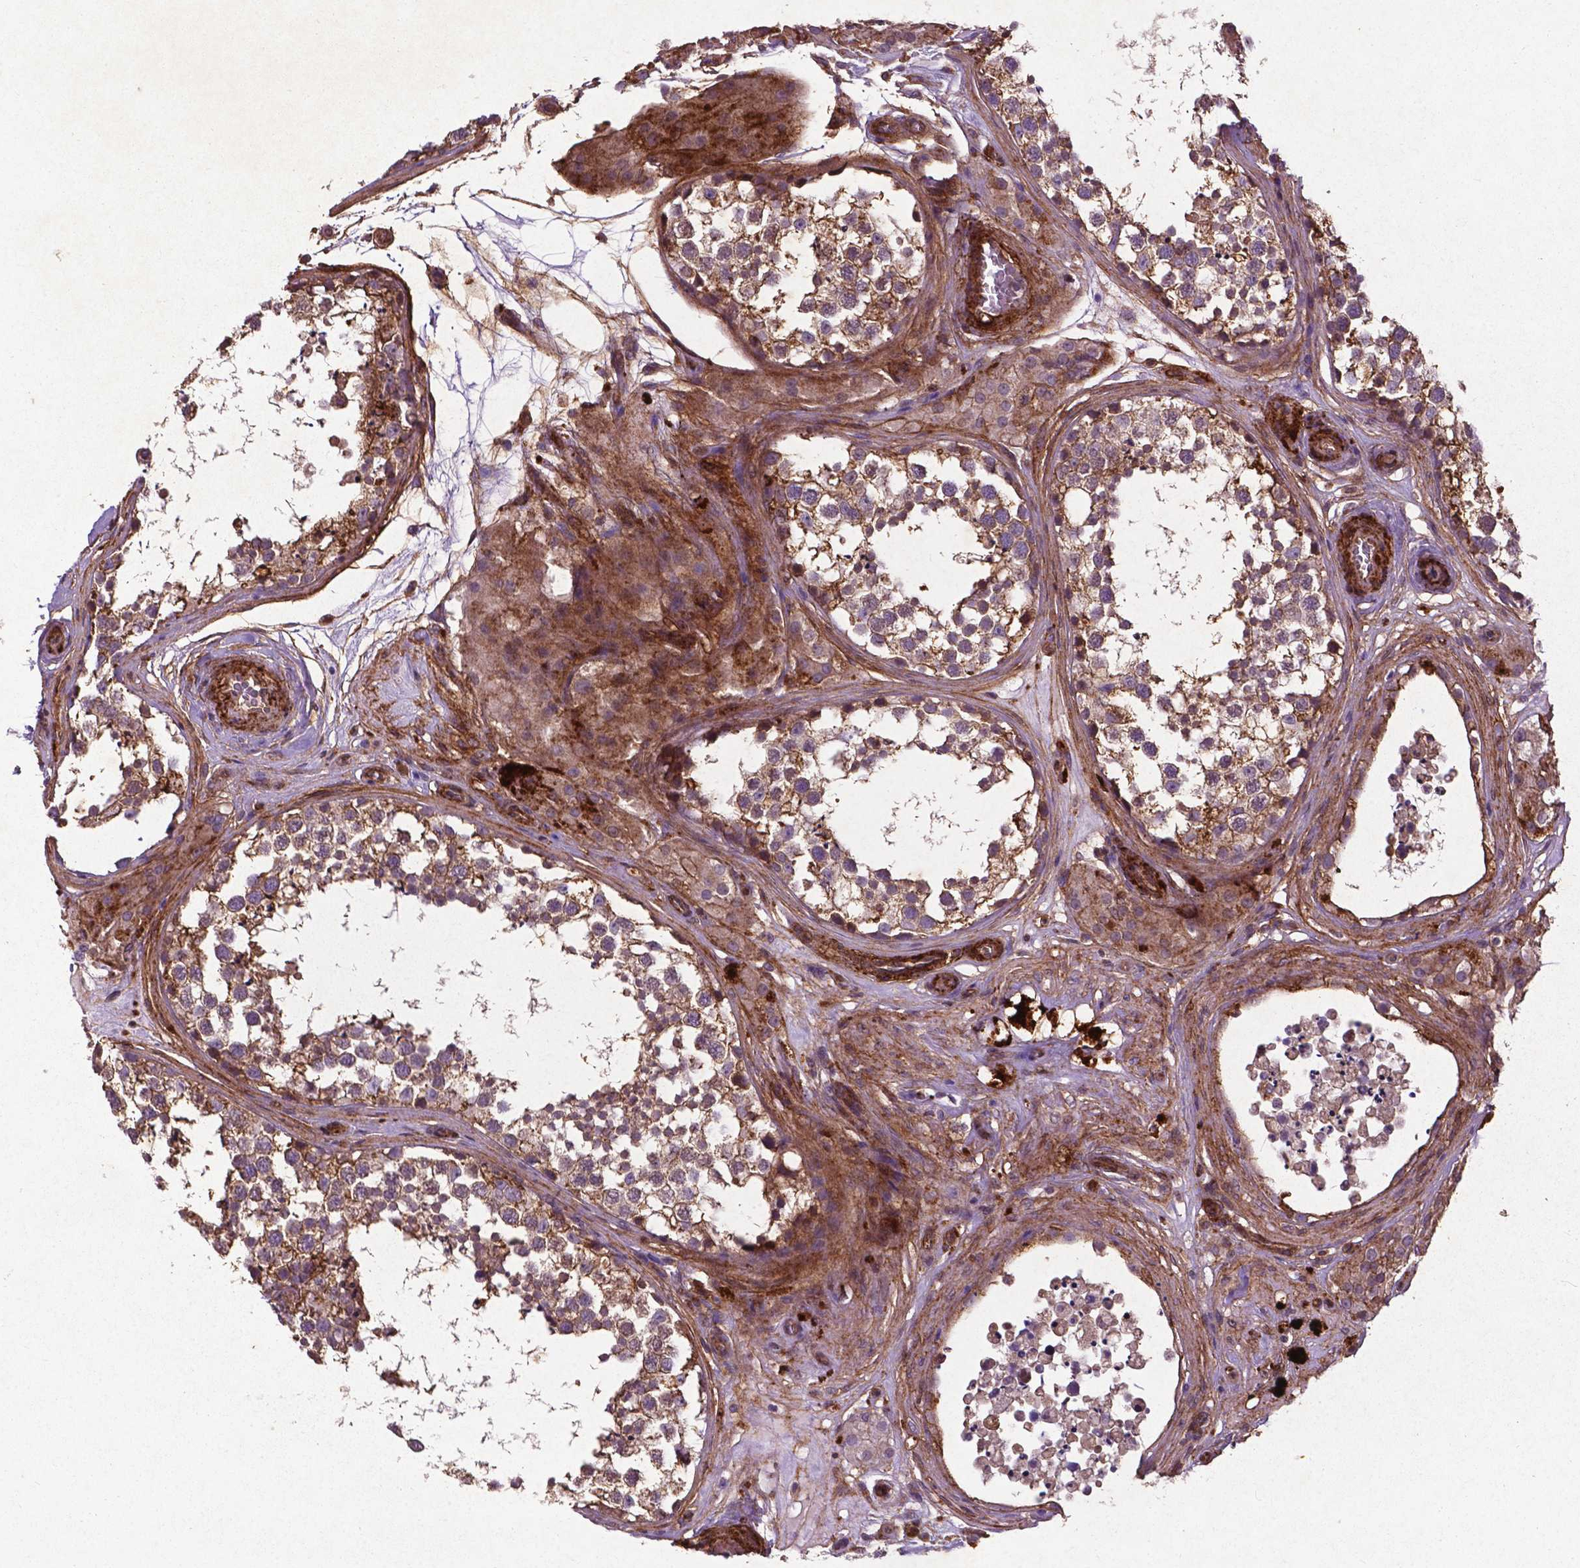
{"staining": {"intensity": "moderate", "quantity": ">75%", "location": "cytoplasmic/membranous"}, "tissue": "testis", "cell_type": "Cells in seminiferous ducts", "image_type": "normal", "snomed": [{"axis": "morphology", "description": "Normal tissue, NOS"}, {"axis": "morphology", "description": "Seminoma, NOS"}, {"axis": "topography", "description": "Testis"}], "caption": "IHC of unremarkable testis exhibits medium levels of moderate cytoplasmic/membranous positivity in approximately >75% of cells in seminiferous ducts.", "gene": "RRAS", "patient": {"sex": "male", "age": 65}}